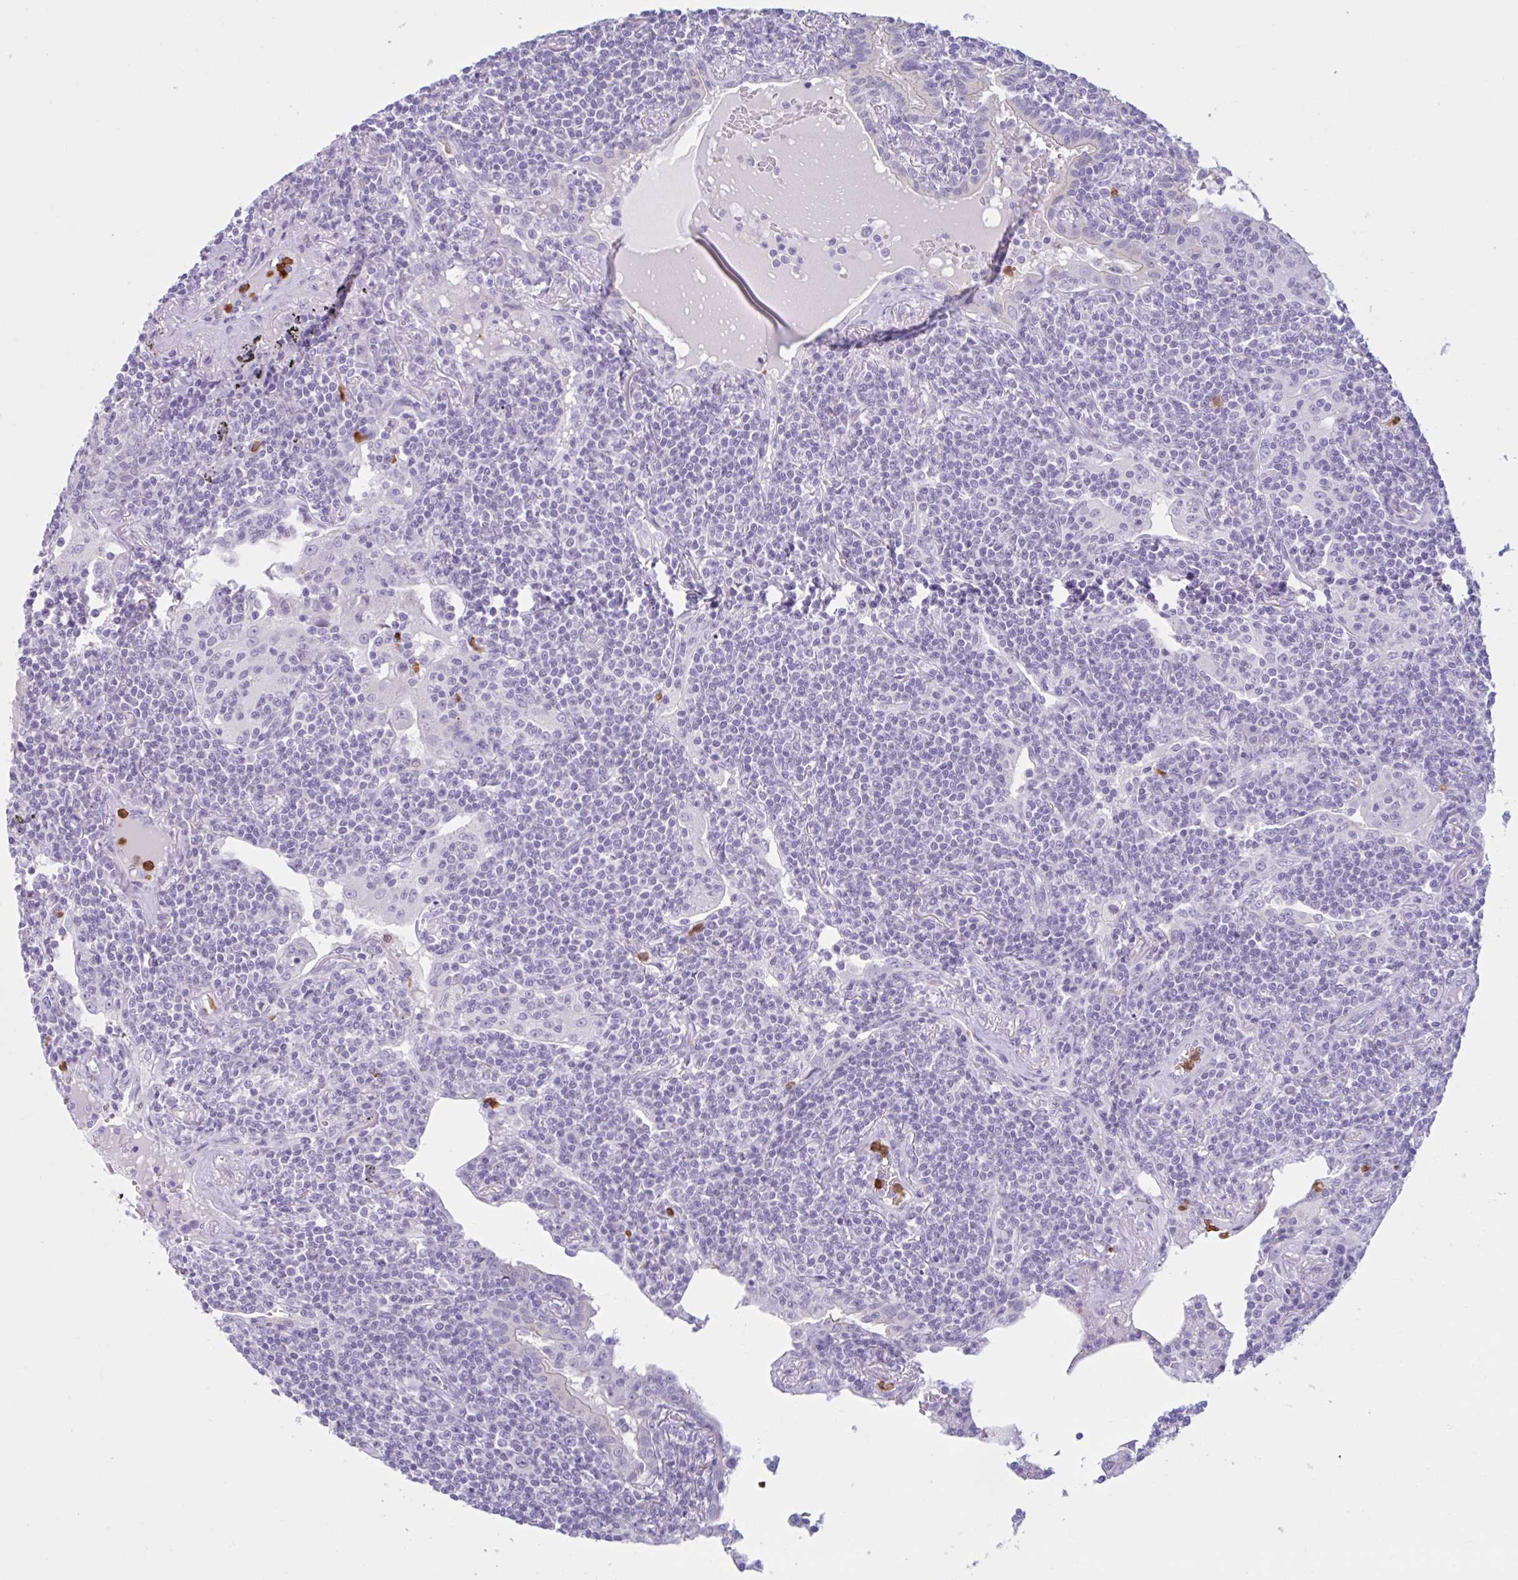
{"staining": {"intensity": "negative", "quantity": "none", "location": "none"}, "tissue": "lymphoma", "cell_type": "Tumor cells", "image_type": "cancer", "snomed": [{"axis": "morphology", "description": "Malignant lymphoma, non-Hodgkin's type, Low grade"}, {"axis": "topography", "description": "Lung"}], "caption": "A photomicrograph of human lymphoma is negative for staining in tumor cells. (Immunohistochemistry, brightfield microscopy, high magnification).", "gene": "CEP120", "patient": {"sex": "female", "age": 71}}